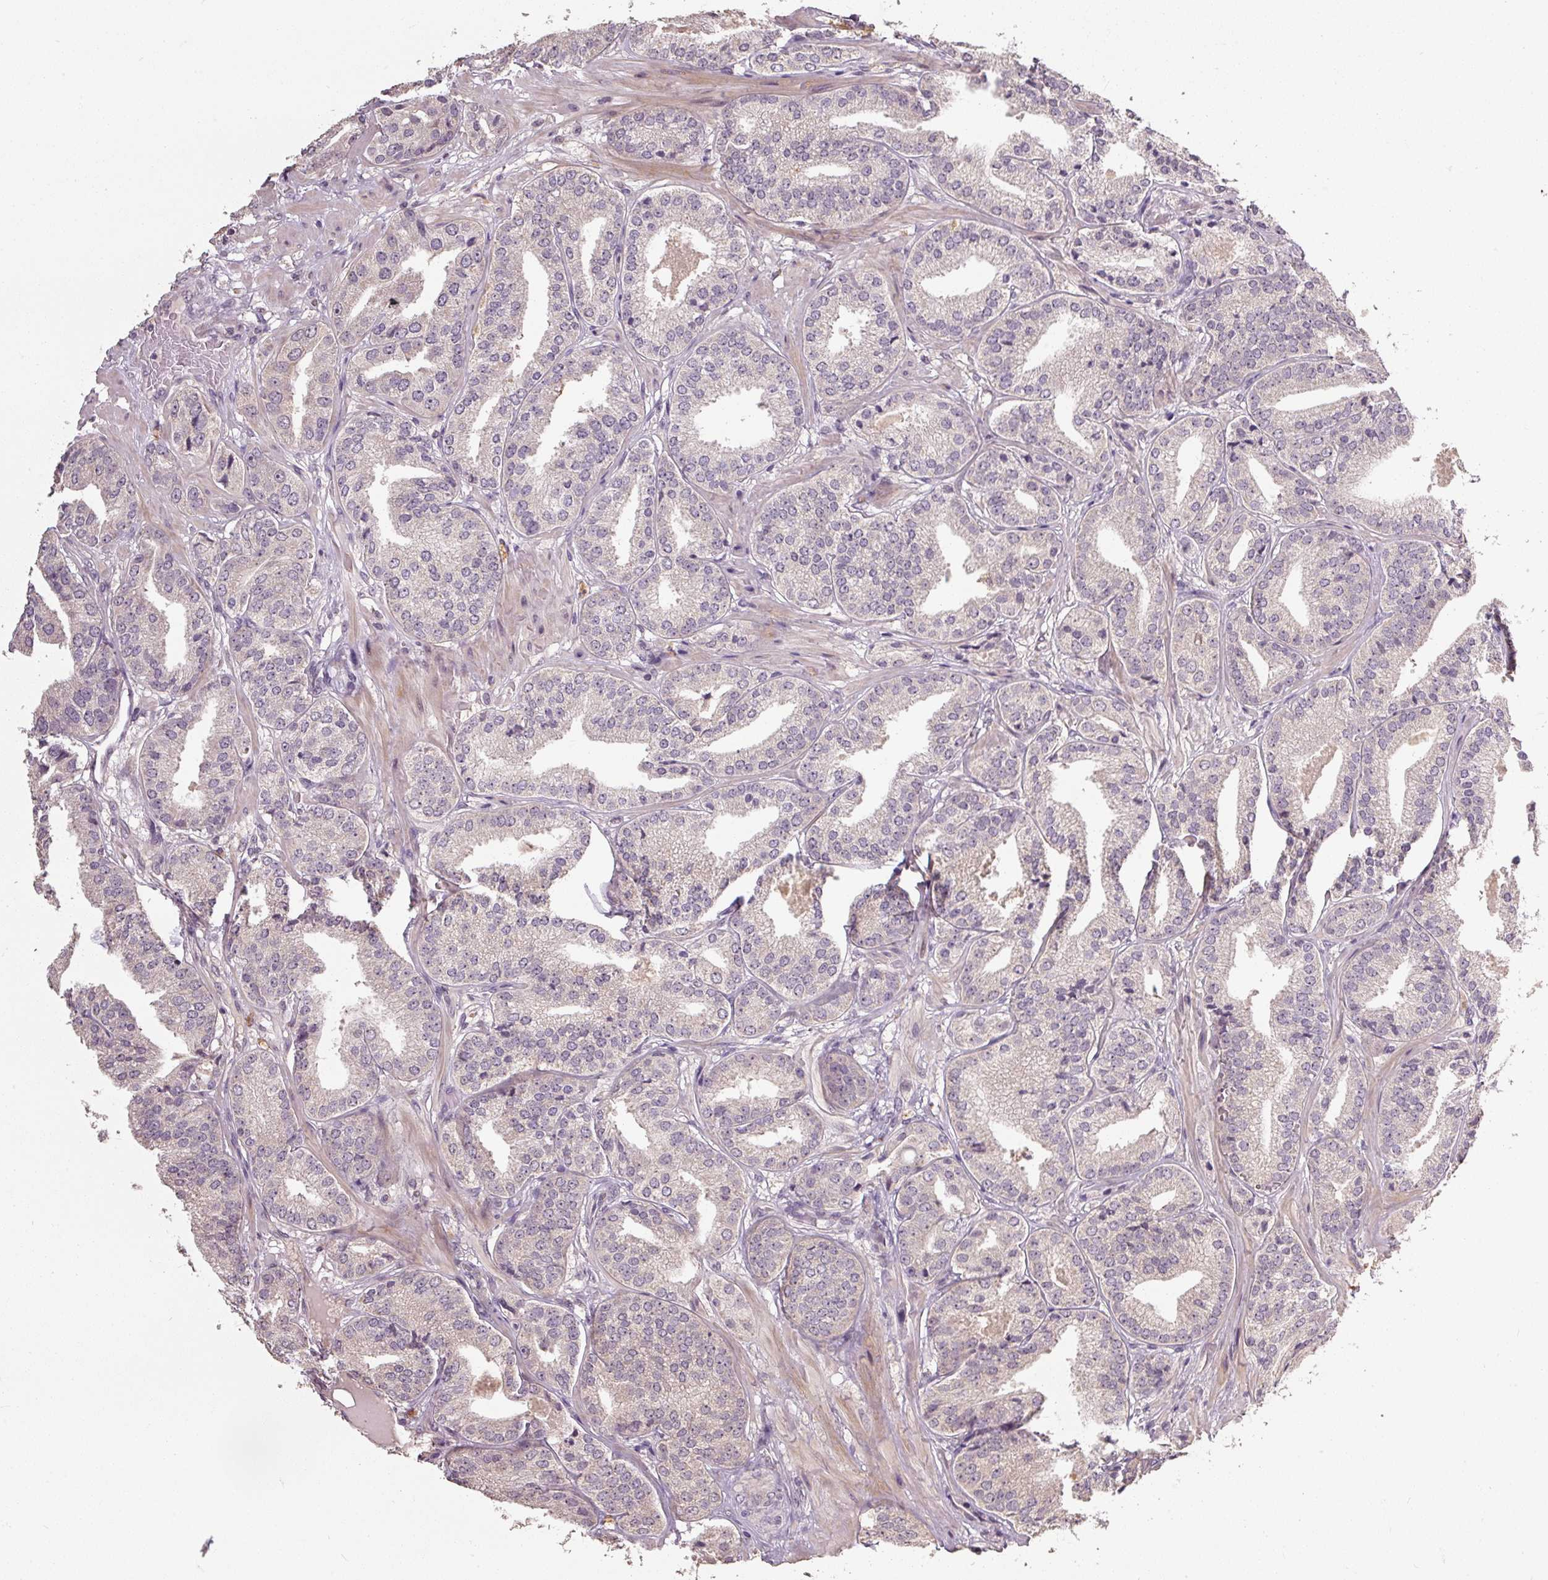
{"staining": {"intensity": "negative", "quantity": "none", "location": "none"}, "tissue": "prostate cancer", "cell_type": "Tumor cells", "image_type": "cancer", "snomed": [{"axis": "morphology", "description": "Adenocarcinoma, High grade"}, {"axis": "topography", "description": "Prostate"}], "caption": "There is no significant expression in tumor cells of prostate cancer (high-grade adenocarcinoma).", "gene": "CFAP65", "patient": {"sex": "male", "age": 63}}